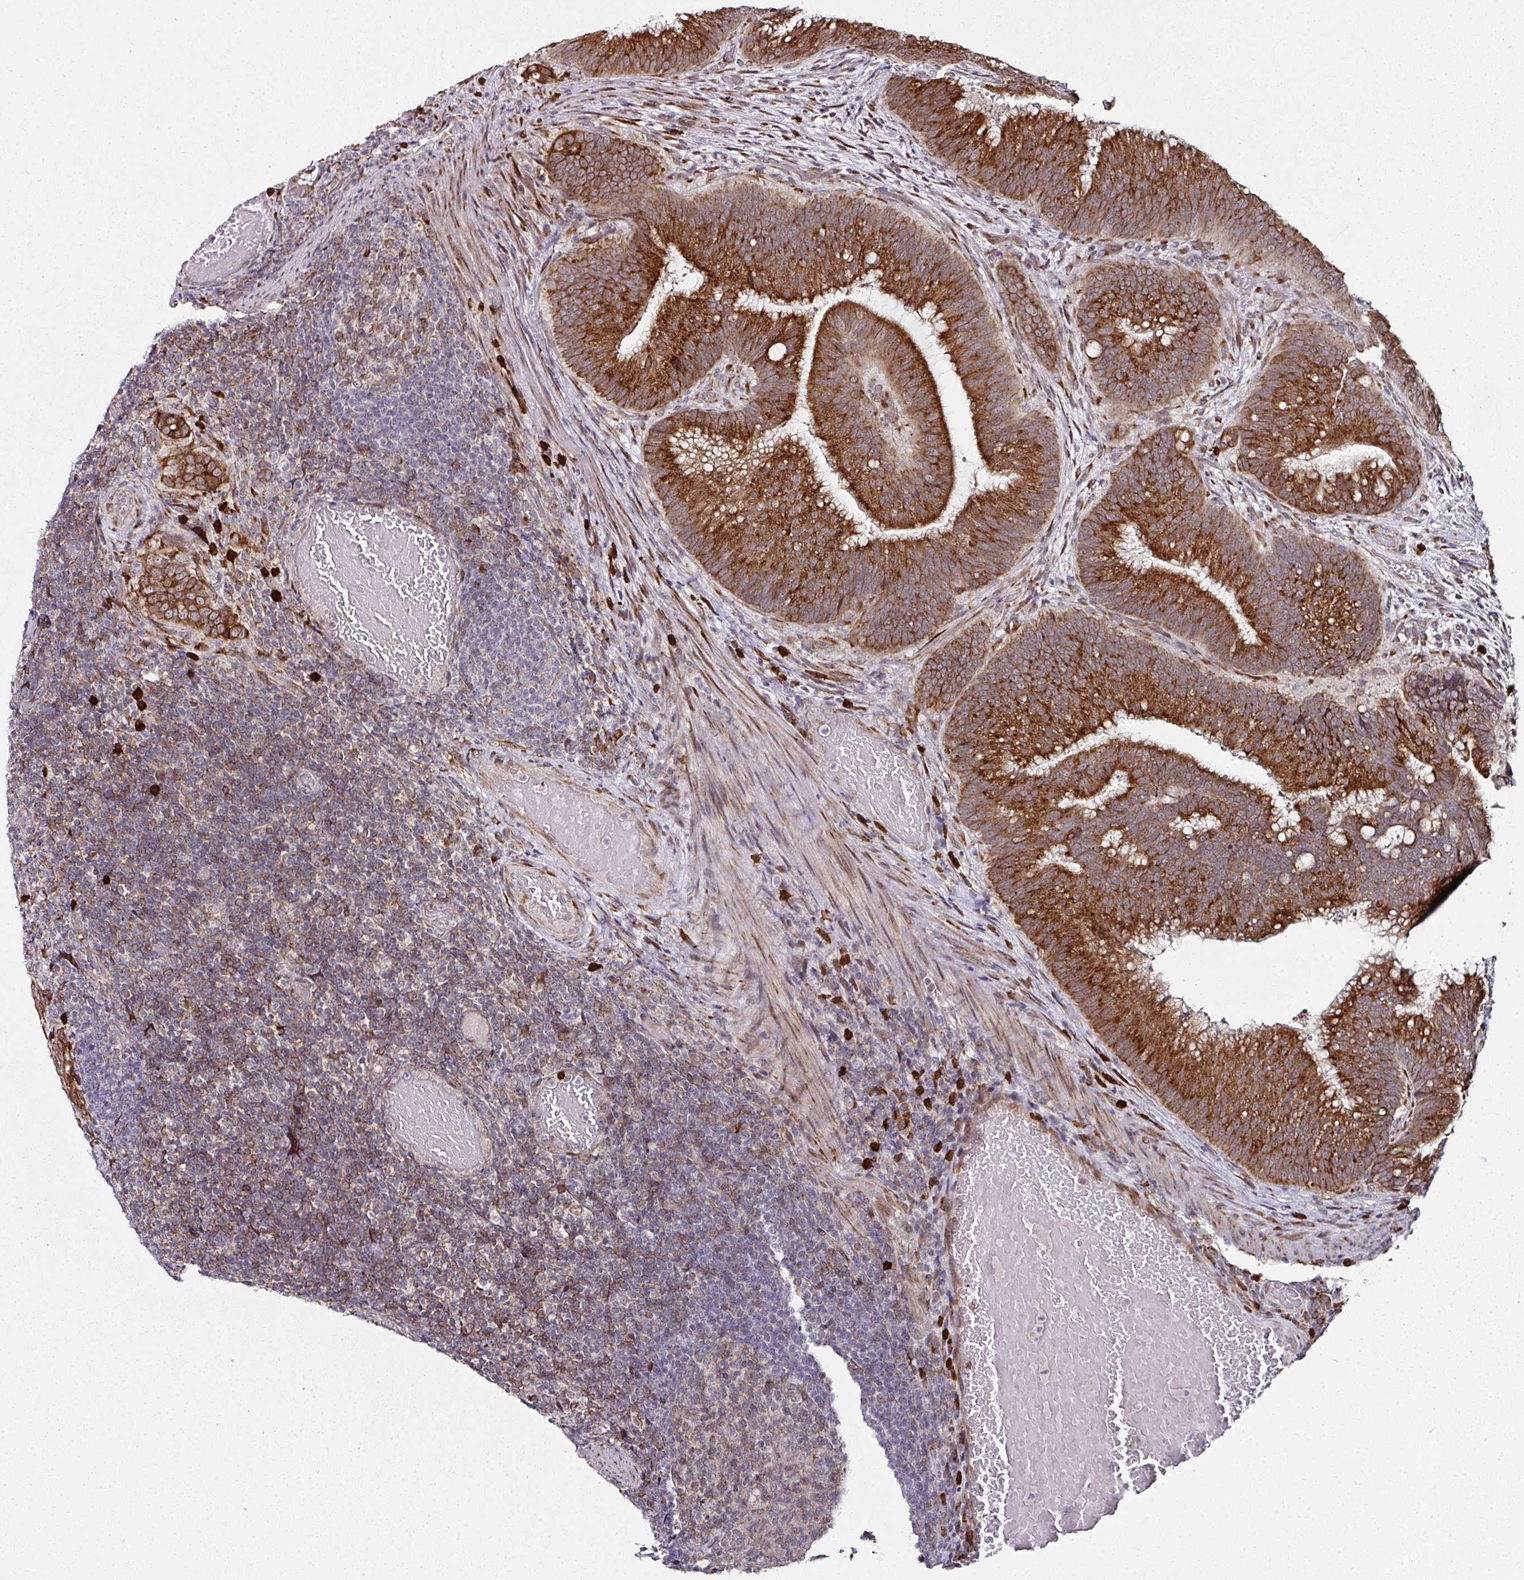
{"staining": {"intensity": "strong", "quantity": ">75%", "location": "cytoplasmic/membranous"}, "tissue": "colorectal cancer", "cell_type": "Tumor cells", "image_type": "cancer", "snomed": [{"axis": "morphology", "description": "Adenocarcinoma, NOS"}, {"axis": "topography", "description": "Colon"}], "caption": "Strong cytoplasmic/membranous protein positivity is appreciated in approximately >75% of tumor cells in colorectal cancer.", "gene": "APOLD1", "patient": {"sex": "female", "age": 43}}